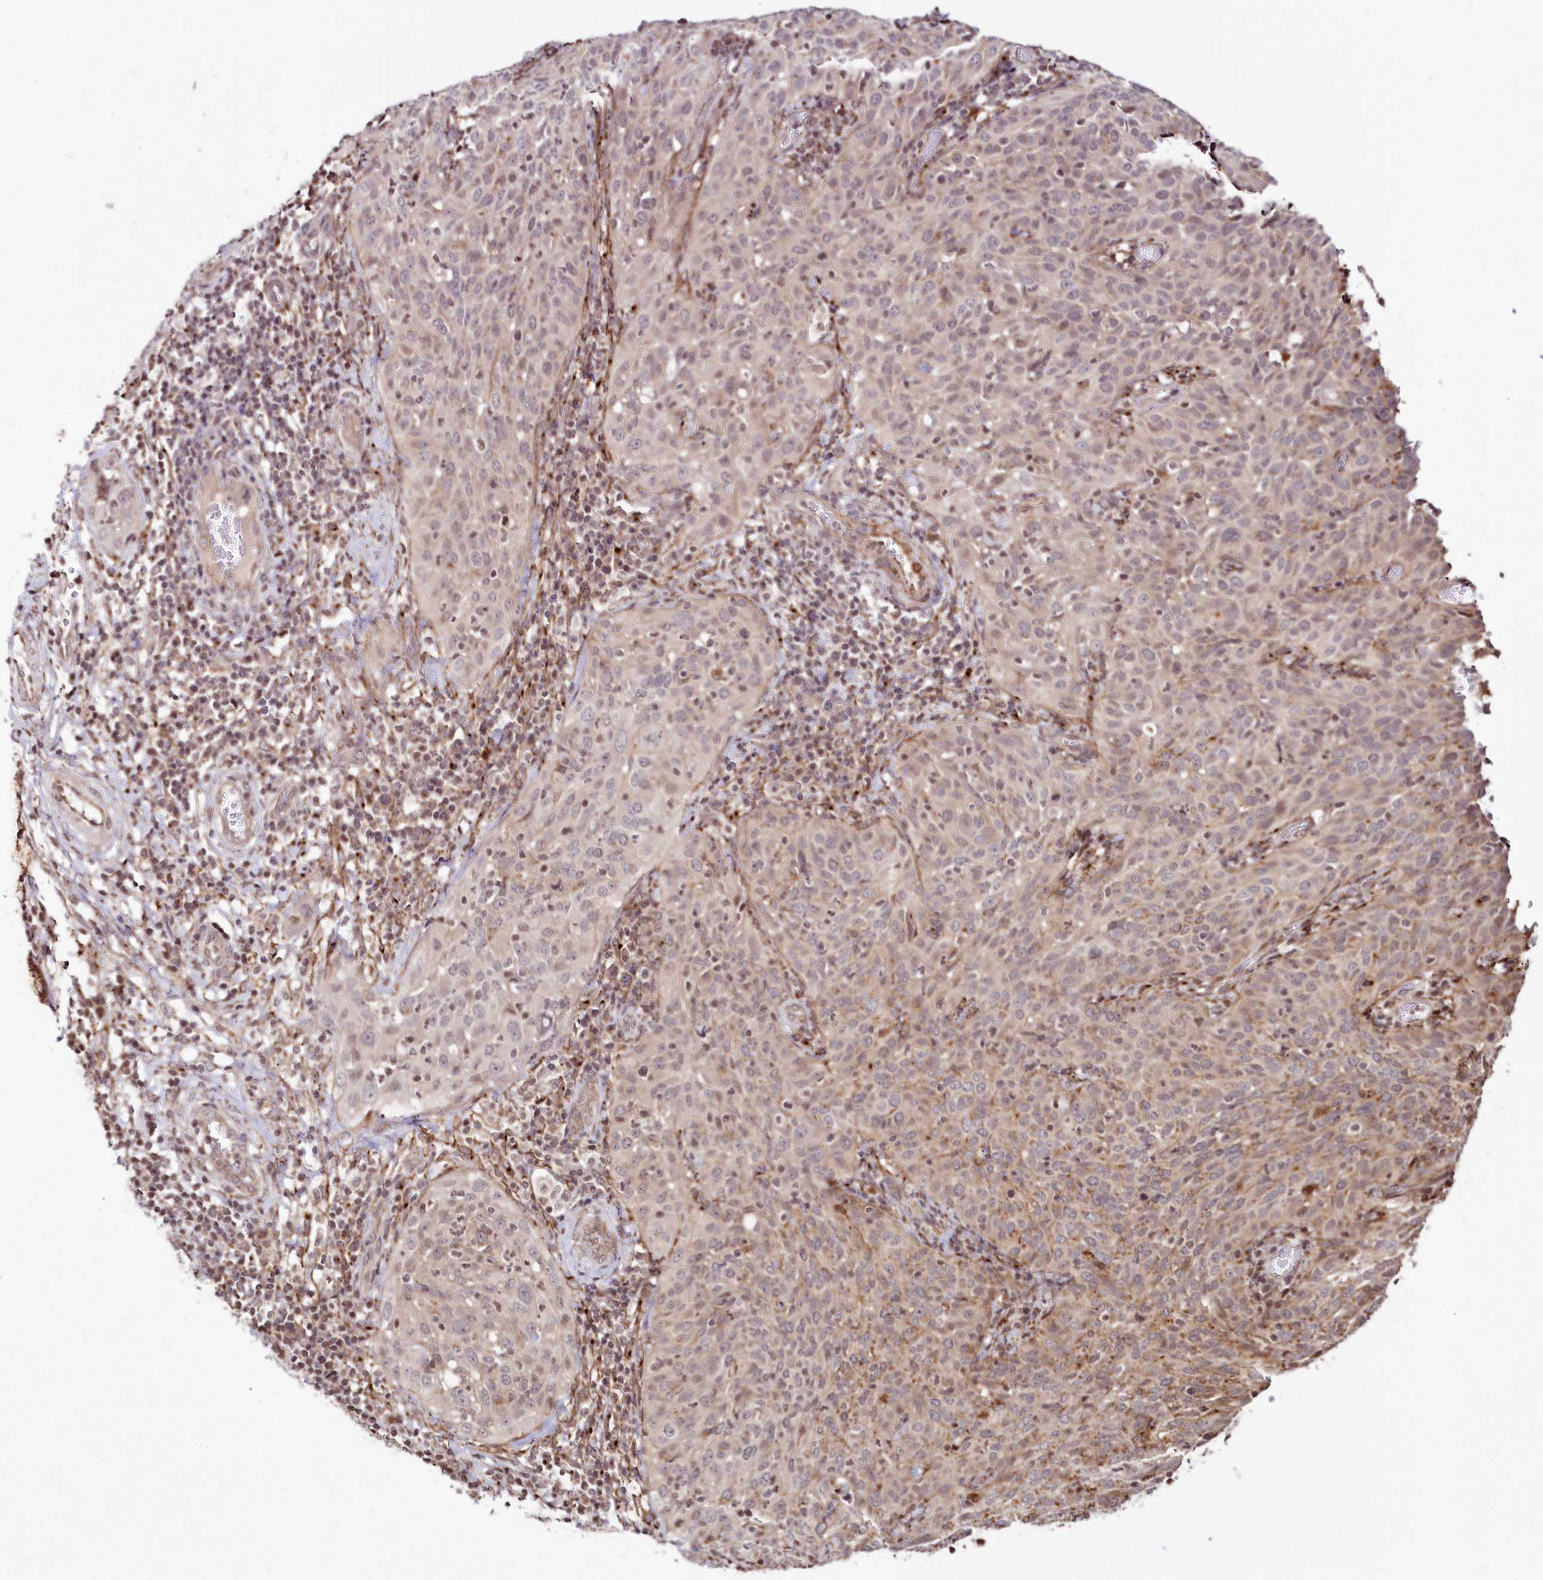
{"staining": {"intensity": "moderate", "quantity": "<25%", "location": "cytoplasmic/membranous,nuclear"}, "tissue": "cervical cancer", "cell_type": "Tumor cells", "image_type": "cancer", "snomed": [{"axis": "morphology", "description": "Squamous cell carcinoma, NOS"}, {"axis": "topography", "description": "Cervix"}], "caption": "An IHC image of neoplastic tissue is shown. Protein staining in brown labels moderate cytoplasmic/membranous and nuclear positivity in cervical cancer (squamous cell carcinoma) within tumor cells.", "gene": "HOXC8", "patient": {"sex": "female", "age": 31}}